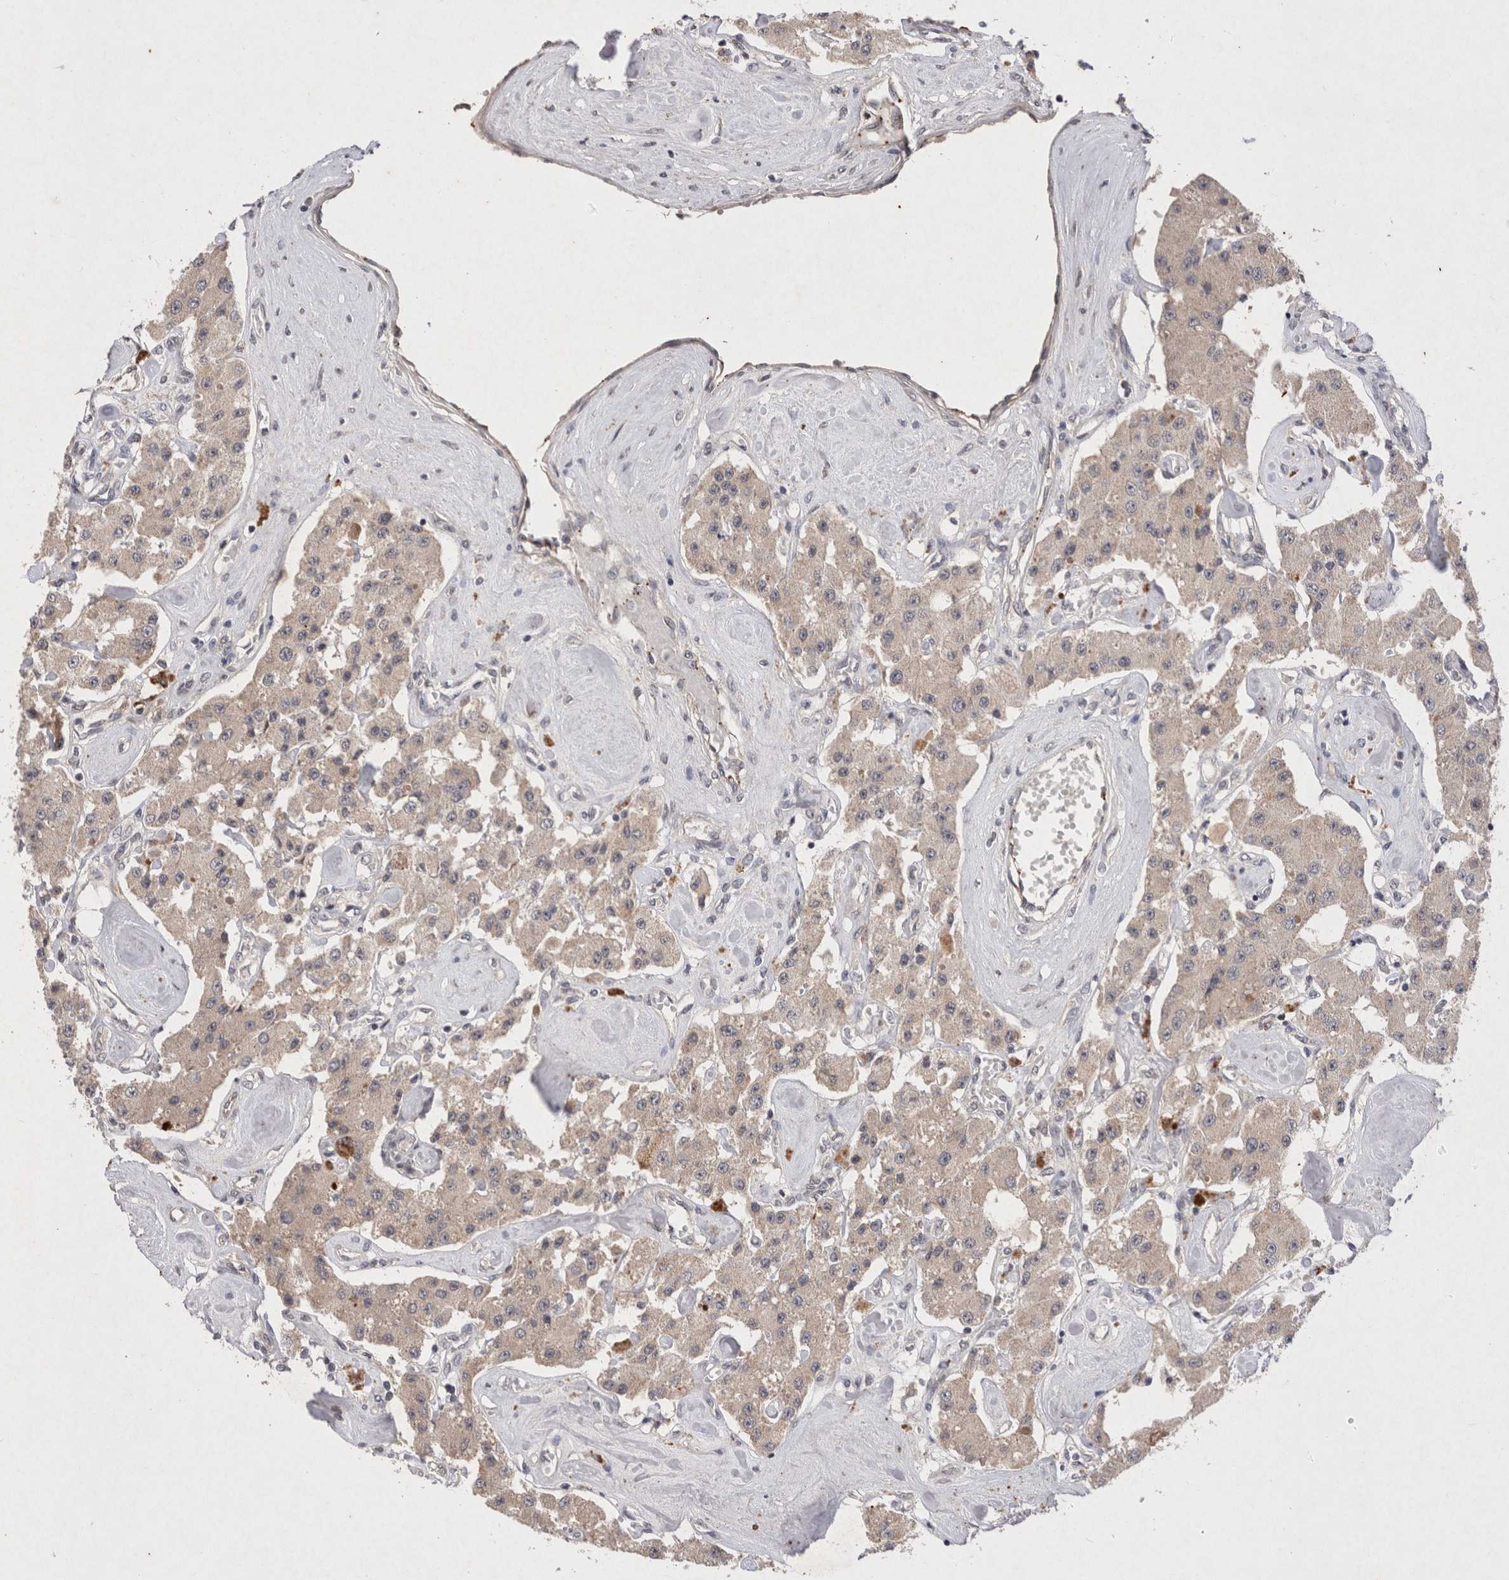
{"staining": {"intensity": "negative", "quantity": "none", "location": "none"}, "tissue": "carcinoid", "cell_type": "Tumor cells", "image_type": "cancer", "snomed": [{"axis": "morphology", "description": "Carcinoid, malignant, NOS"}, {"axis": "topography", "description": "Pancreas"}], "caption": "Carcinoid was stained to show a protein in brown. There is no significant expression in tumor cells. The staining was performed using DAB to visualize the protein expression in brown, while the nuclei were stained in blue with hematoxylin (Magnification: 20x).", "gene": "RASSF3", "patient": {"sex": "male", "age": 41}}